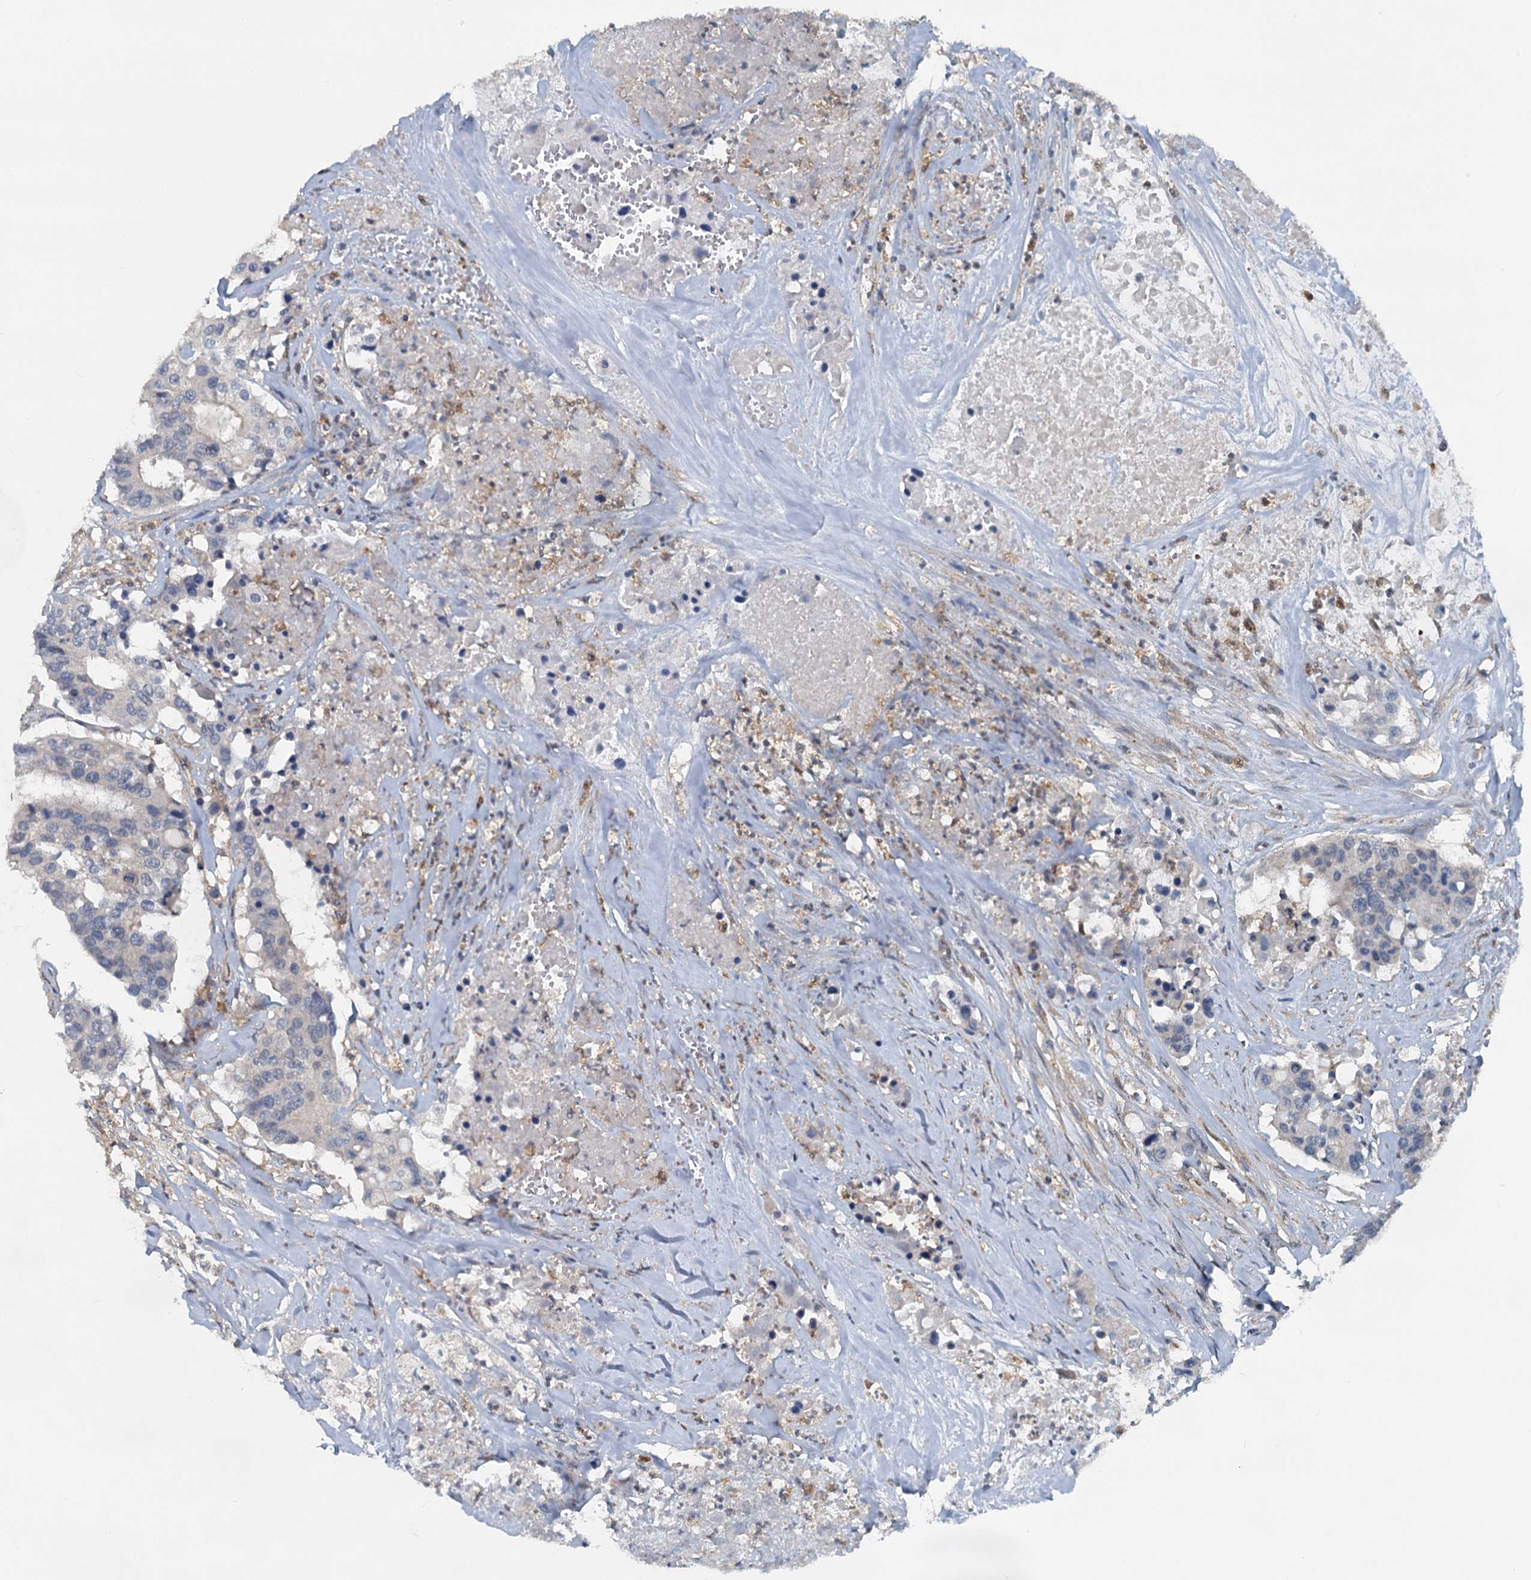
{"staining": {"intensity": "negative", "quantity": "none", "location": "none"}, "tissue": "colorectal cancer", "cell_type": "Tumor cells", "image_type": "cancer", "snomed": [{"axis": "morphology", "description": "Adenocarcinoma, NOS"}, {"axis": "topography", "description": "Colon"}], "caption": "This is a photomicrograph of IHC staining of colorectal cancer (adenocarcinoma), which shows no expression in tumor cells. (Immunohistochemistry, brightfield microscopy, high magnification).", "gene": "GCLM", "patient": {"sex": "male", "age": 77}}